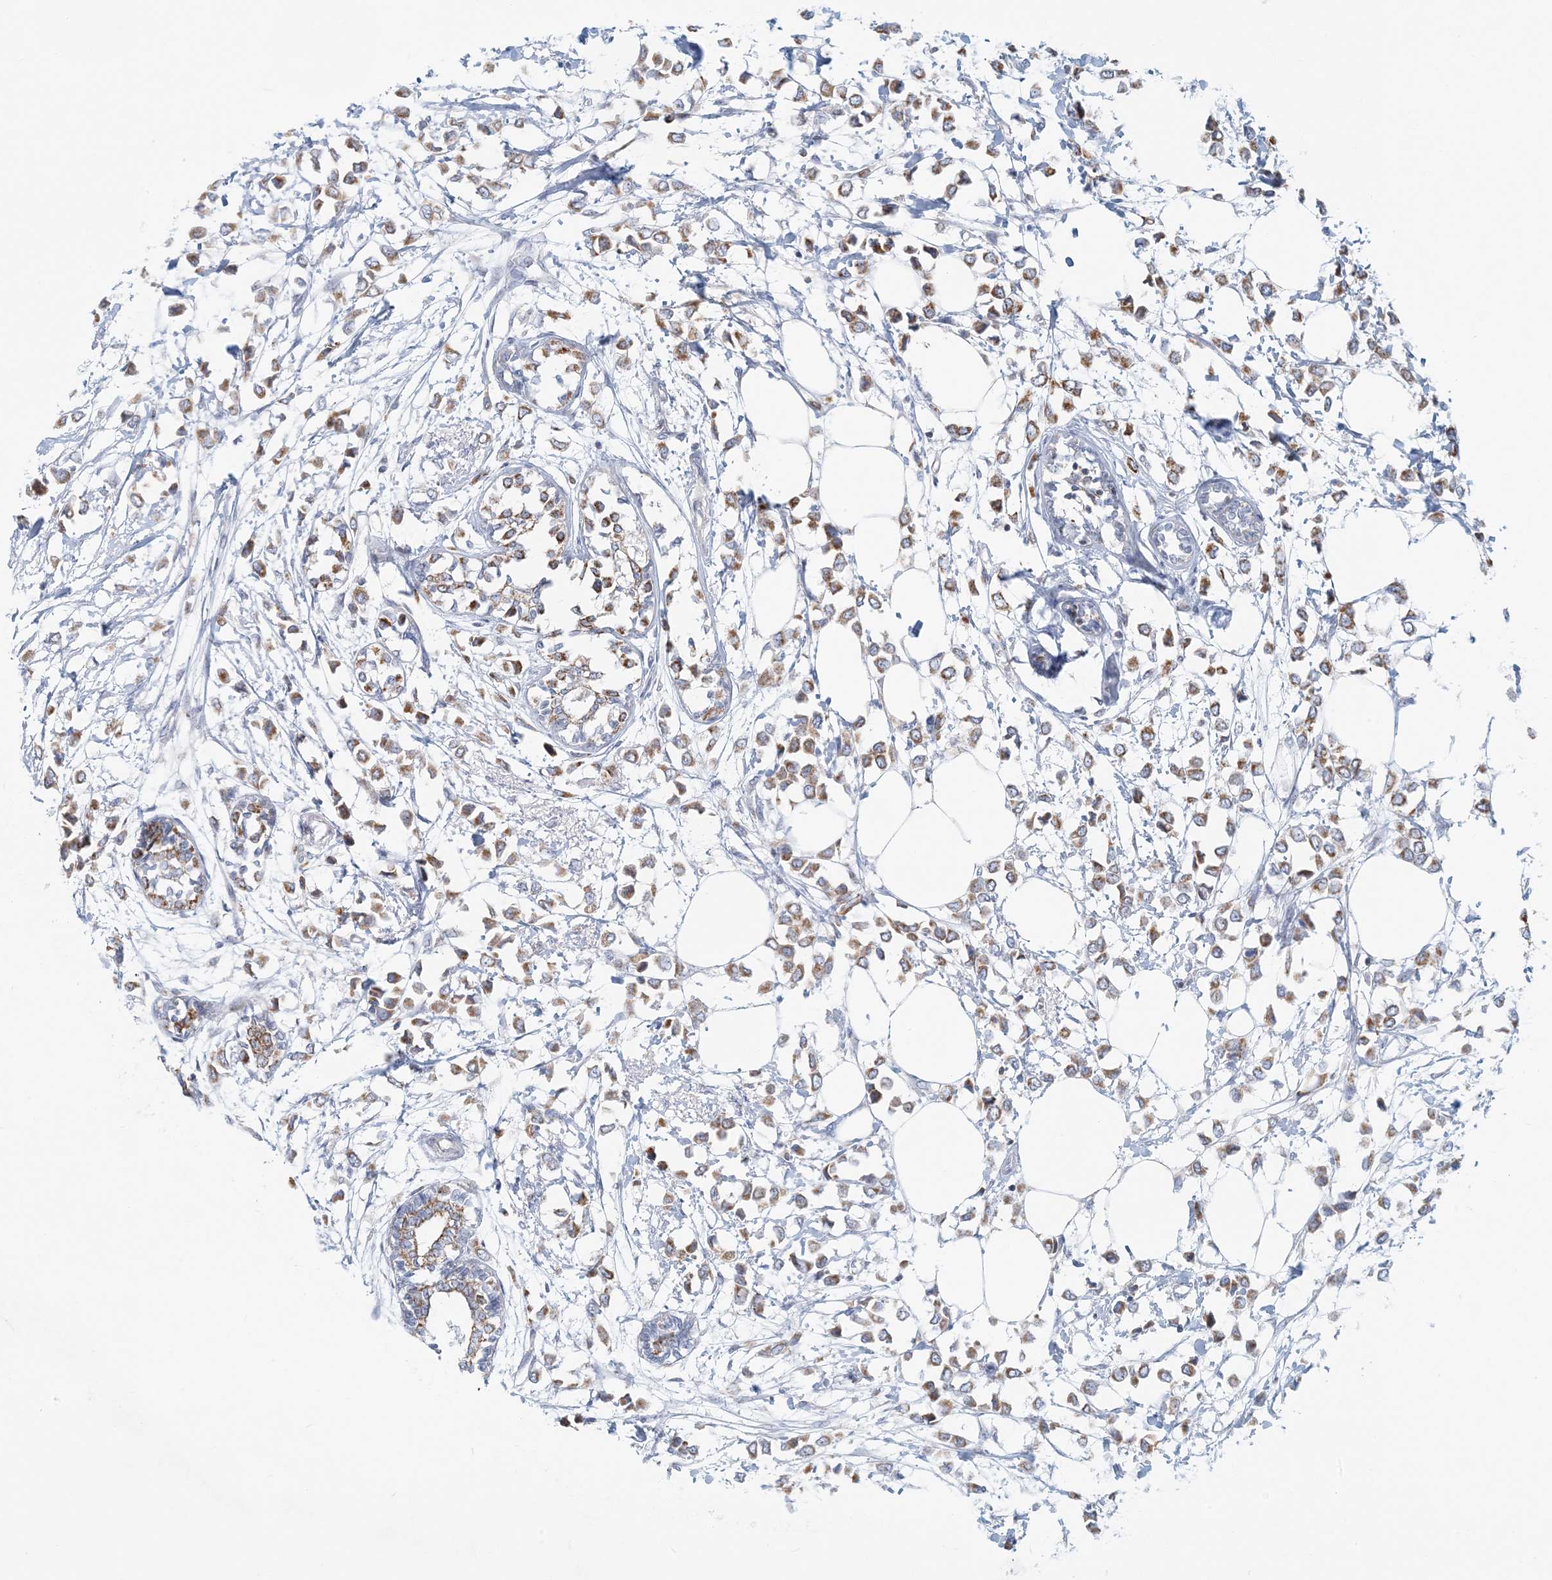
{"staining": {"intensity": "moderate", "quantity": ">75%", "location": "cytoplasmic/membranous"}, "tissue": "breast cancer", "cell_type": "Tumor cells", "image_type": "cancer", "snomed": [{"axis": "morphology", "description": "Lobular carcinoma"}, {"axis": "topography", "description": "Breast"}], "caption": "An IHC micrograph of tumor tissue is shown. Protein staining in brown shows moderate cytoplasmic/membranous positivity in breast cancer (lobular carcinoma) within tumor cells.", "gene": "BDH1", "patient": {"sex": "female", "age": 51}}